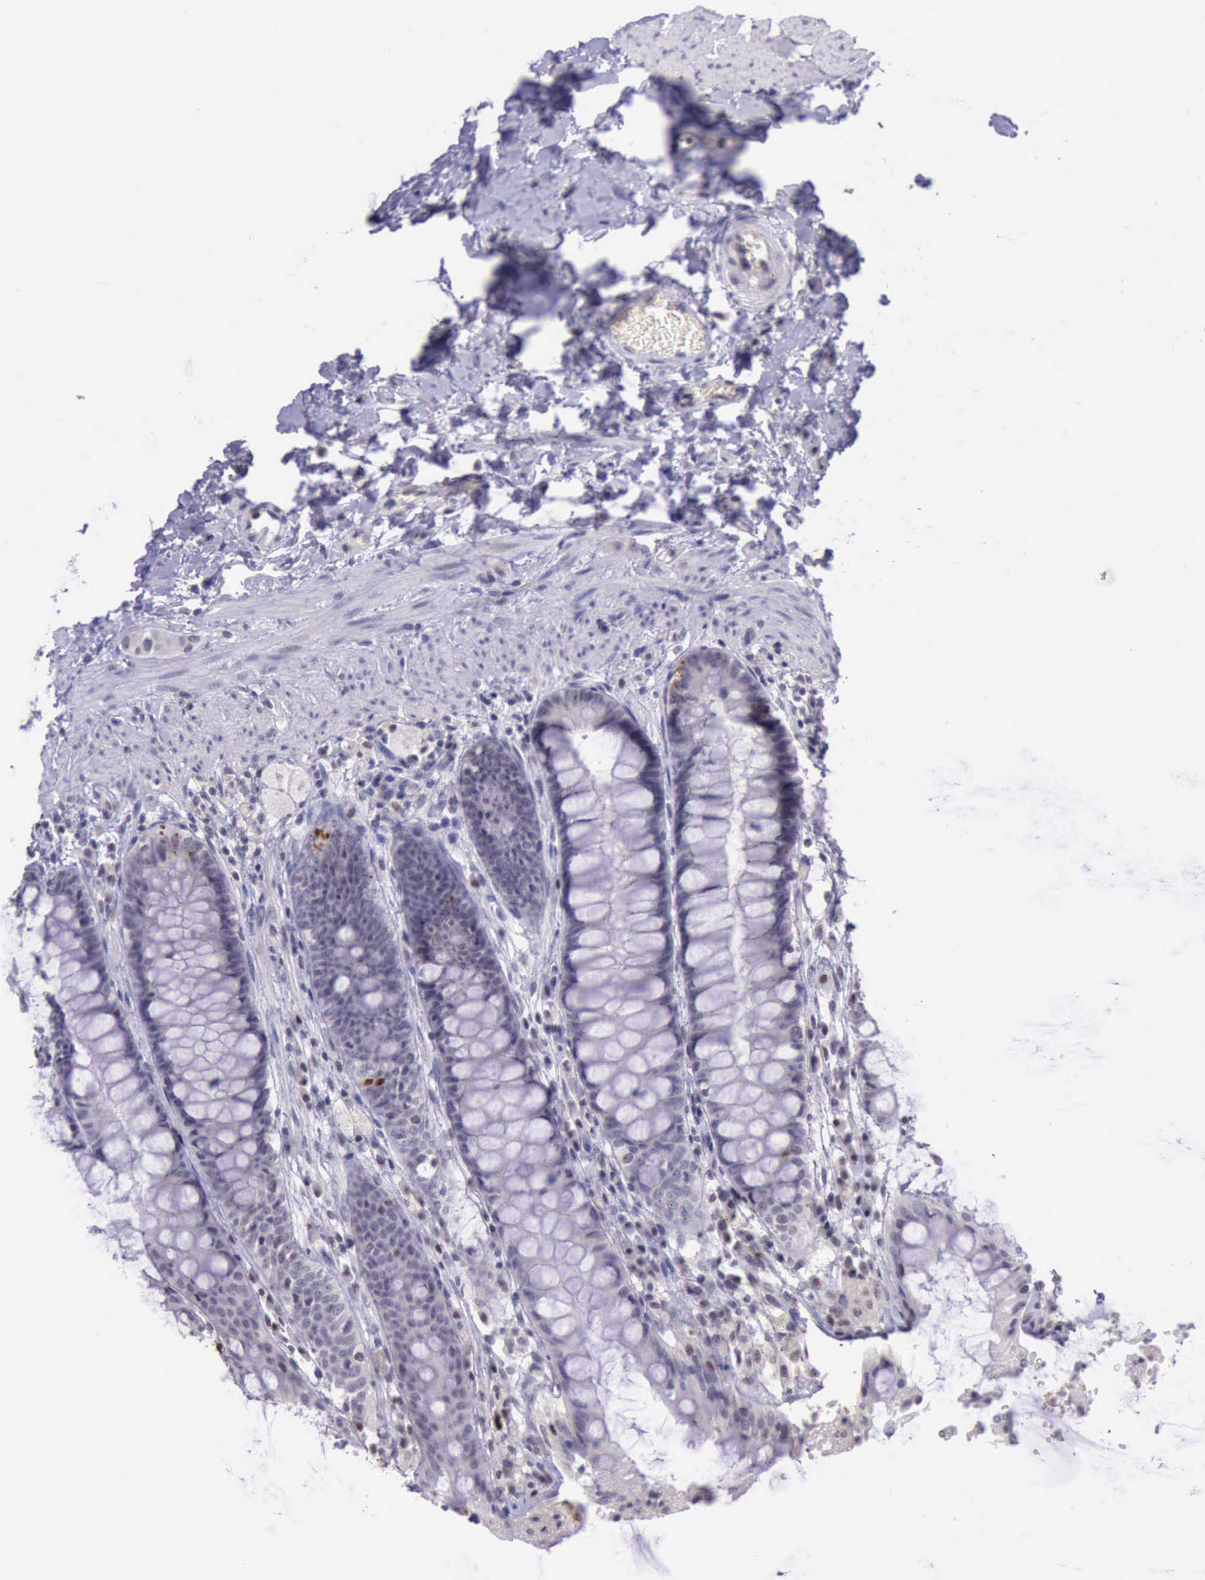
{"staining": {"intensity": "negative", "quantity": "none", "location": "none"}, "tissue": "rectum", "cell_type": "Glandular cells", "image_type": "normal", "snomed": [{"axis": "morphology", "description": "Normal tissue, NOS"}, {"axis": "topography", "description": "Rectum"}], "caption": "High magnification brightfield microscopy of unremarkable rectum stained with DAB (3,3'-diaminobenzidine) (brown) and counterstained with hematoxylin (blue): glandular cells show no significant positivity.", "gene": "PARP1", "patient": {"sex": "female", "age": 46}}